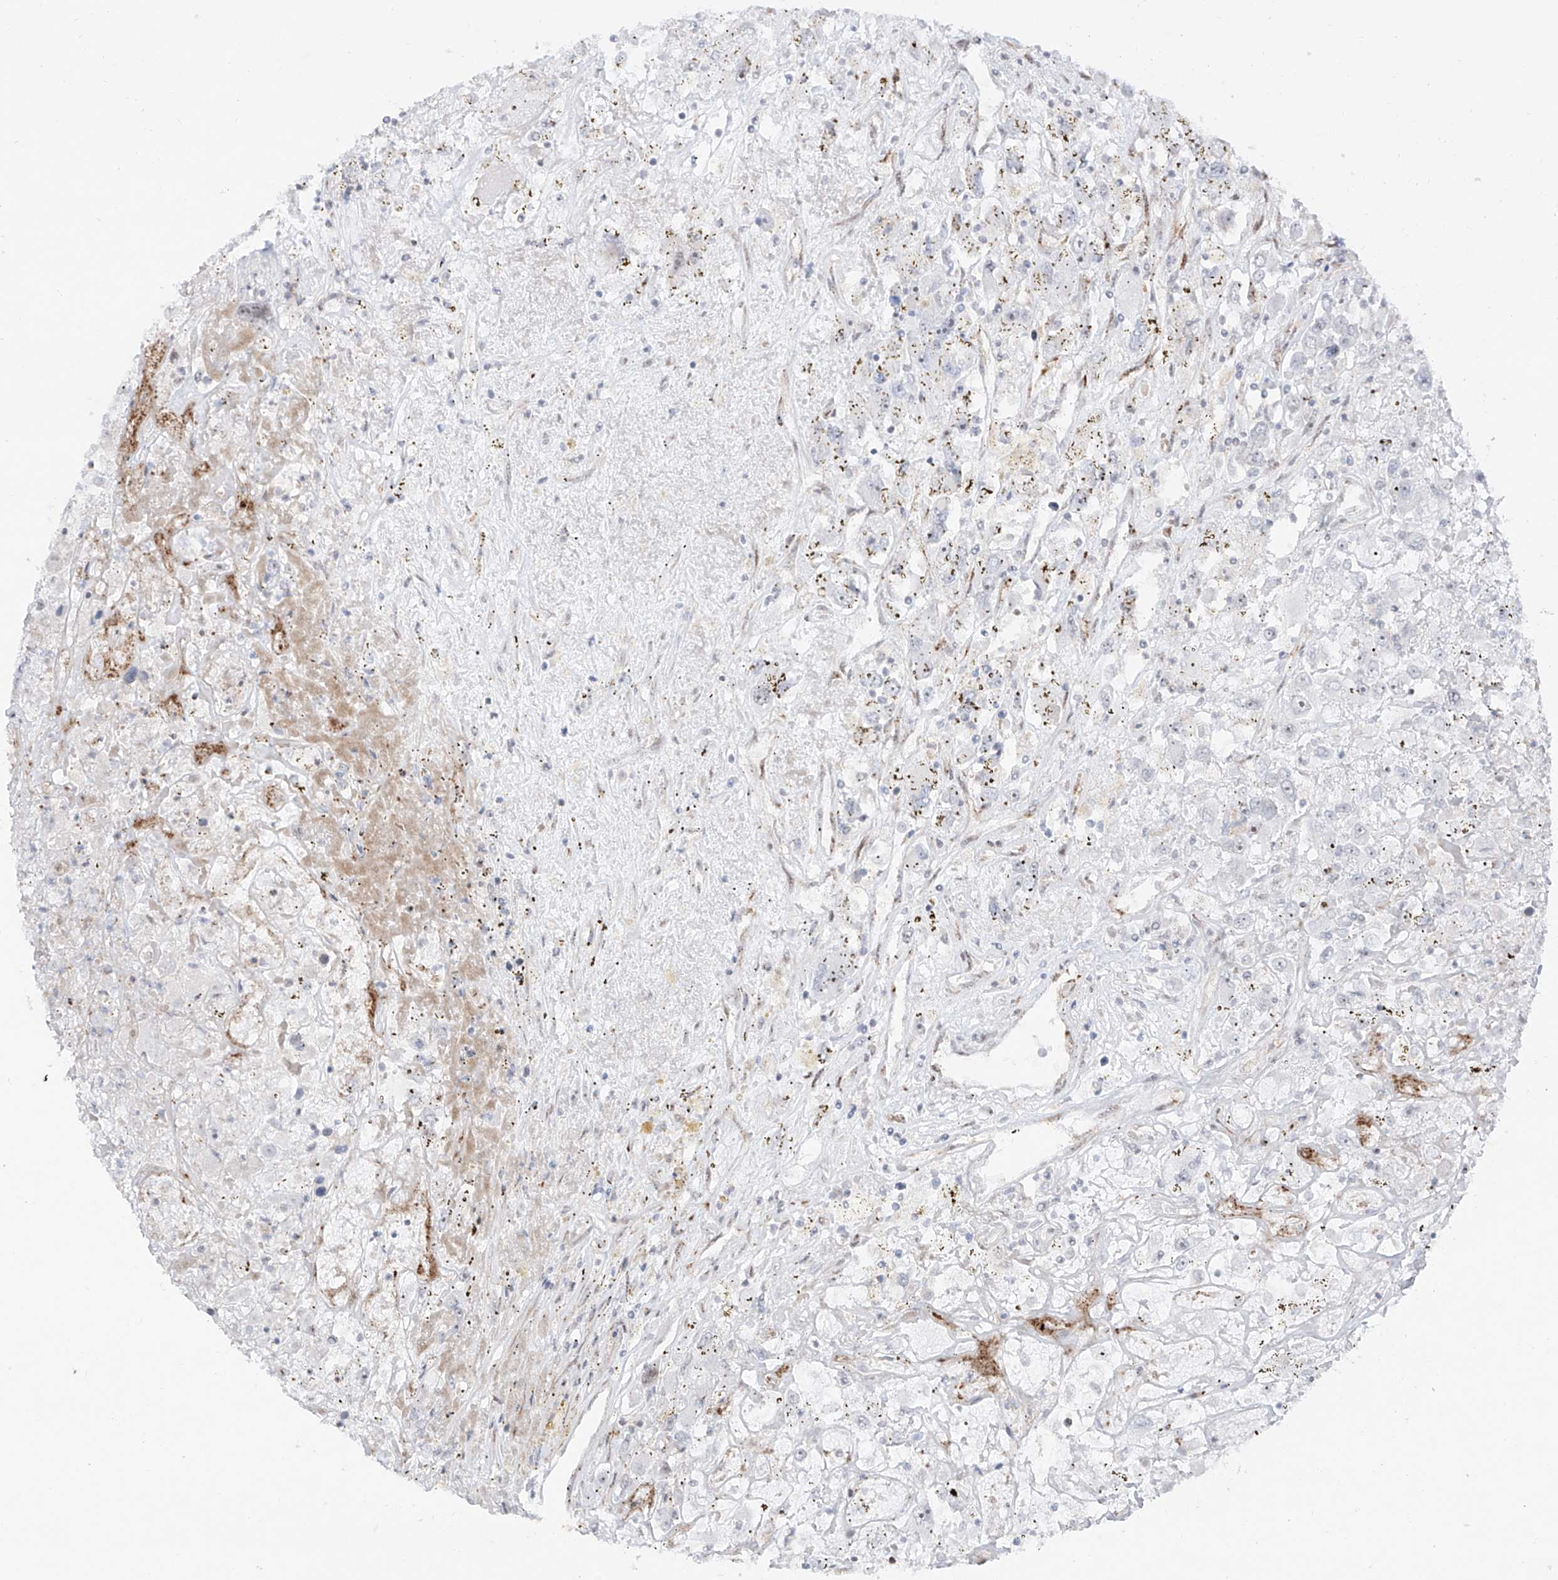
{"staining": {"intensity": "negative", "quantity": "none", "location": "none"}, "tissue": "renal cancer", "cell_type": "Tumor cells", "image_type": "cancer", "snomed": [{"axis": "morphology", "description": "Adenocarcinoma, NOS"}, {"axis": "topography", "description": "Kidney"}], "caption": "Micrograph shows no protein expression in tumor cells of renal adenocarcinoma tissue.", "gene": "ZNF180", "patient": {"sex": "female", "age": 52}}